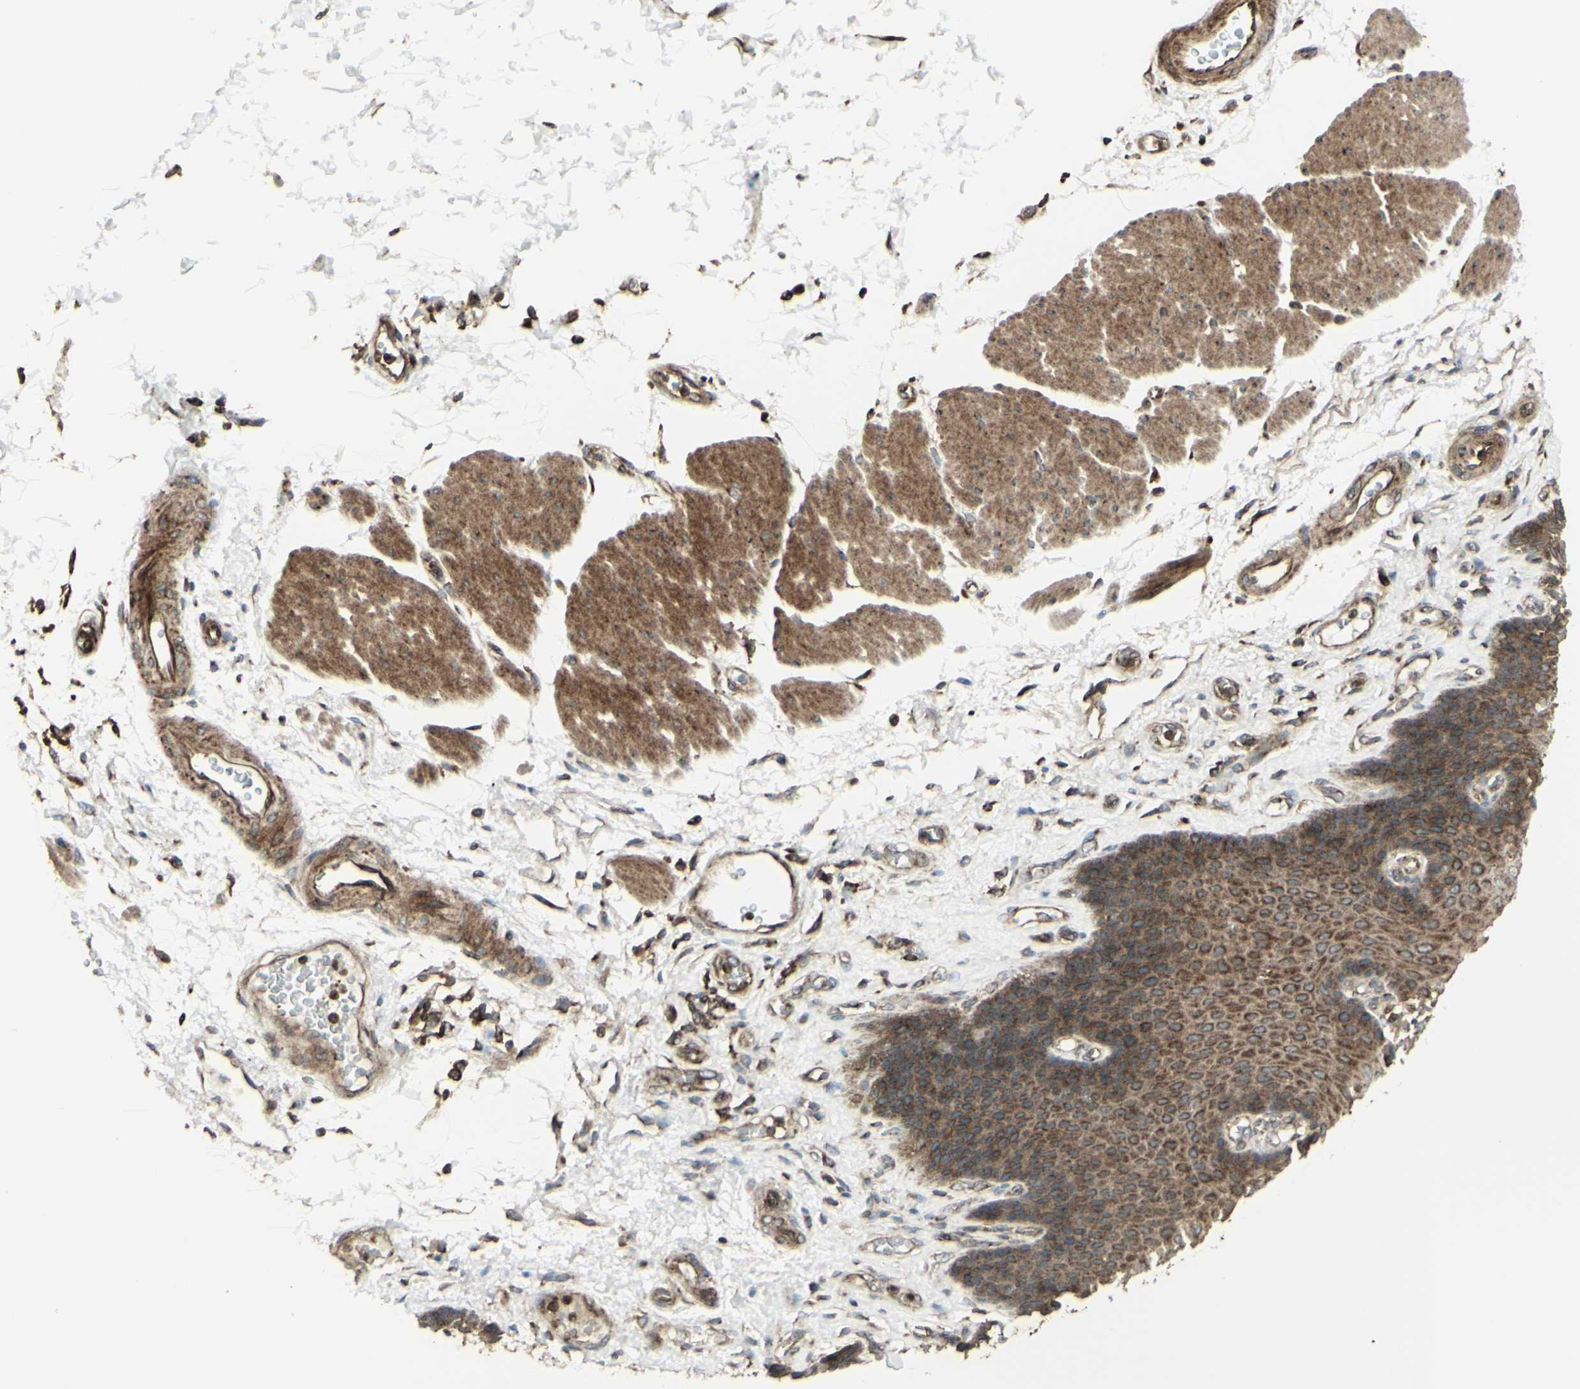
{"staining": {"intensity": "strong", "quantity": ">75%", "location": "cytoplasmic/membranous"}, "tissue": "esophagus", "cell_type": "Squamous epithelial cells", "image_type": "normal", "snomed": [{"axis": "morphology", "description": "Normal tissue, NOS"}, {"axis": "topography", "description": "Esophagus"}], "caption": "Immunohistochemical staining of benign human esophagus shows >75% levels of strong cytoplasmic/membranous protein staining in approximately >75% of squamous epithelial cells.", "gene": "NAPA", "patient": {"sex": "female", "age": 72}}